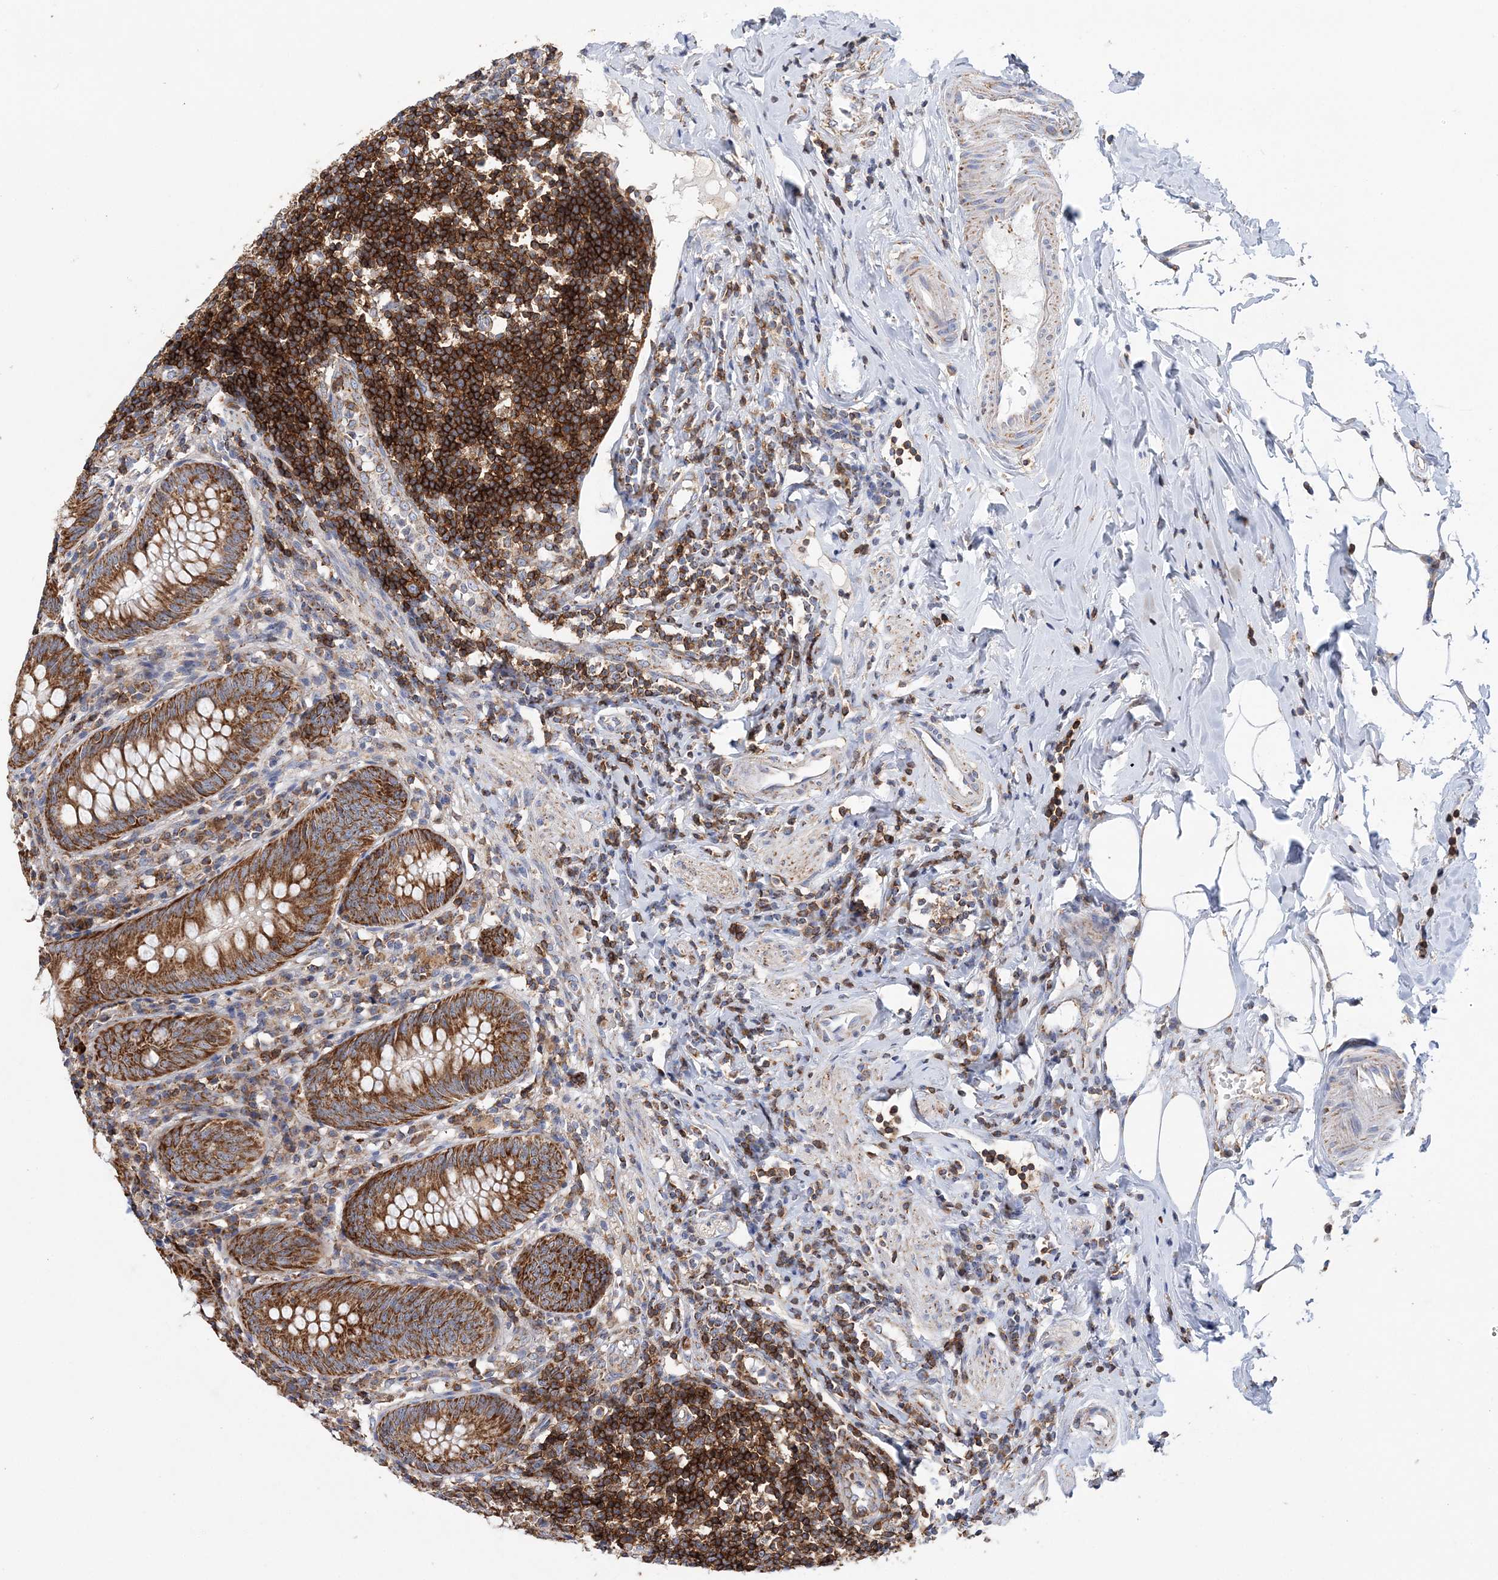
{"staining": {"intensity": "strong", "quantity": ">75%", "location": "cytoplasmic/membranous"}, "tissue": "appendix", "cell_type": "Glandular cells", "image_type": "normal", "snomed": [{"axis": "morphology", "description": "Normal tissue, NOS"}, {"axis": "topography", "description": "Appendix"}], "caption": "Immunohistochemistry histopathology image of unremarkable appendix stained for a protein (brown), which shows high levels of strong cytoplasmic/membranous expression in about >75% of glandular cells.", "gene": "TTC32", "patient": {"sex": "female", "age": 54}}